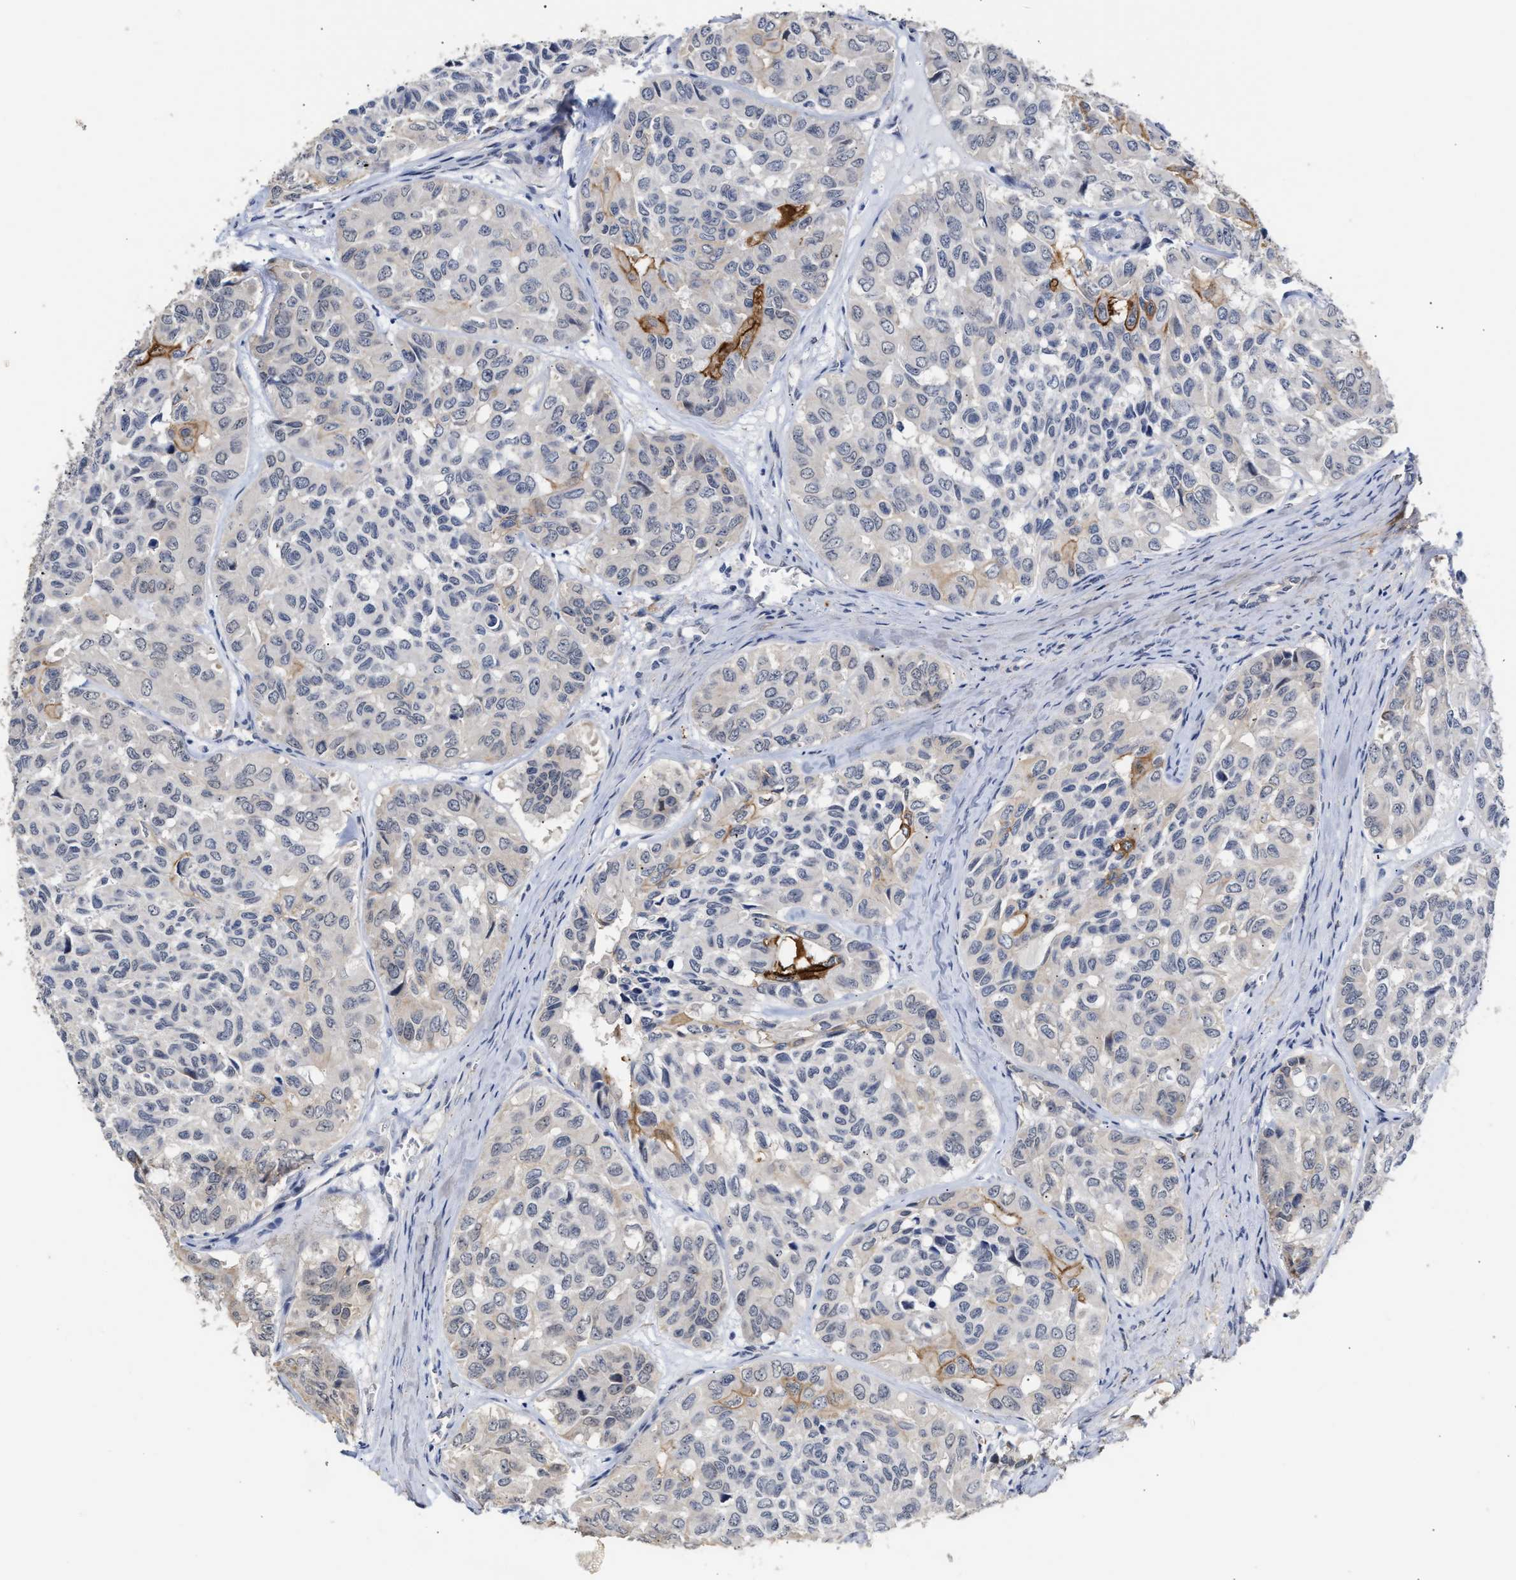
{"staining": {"intensity": "weak", "quantity": "<25%", "location": "cytoplasmic/membranous"}, "tissue": "head and neck cancer", "cell_type": "Tumor cells", "image_type": "cancer", "snomed": [{"axis": "morphology", "description": "Adenocarcinoma, NOS"}, {"axis": "topography", "description": "Salivary gland, NOS"}, {"axis": "topography", "description": "Head-Neck"}], "caption": "Human adenocarcinoma (head and neck) stained for a protein using immunohistochemistry demonstrates no expression in tumor cells.", "gene": "AHNAK2", "patient": {"sex": "female", "age": 76}}